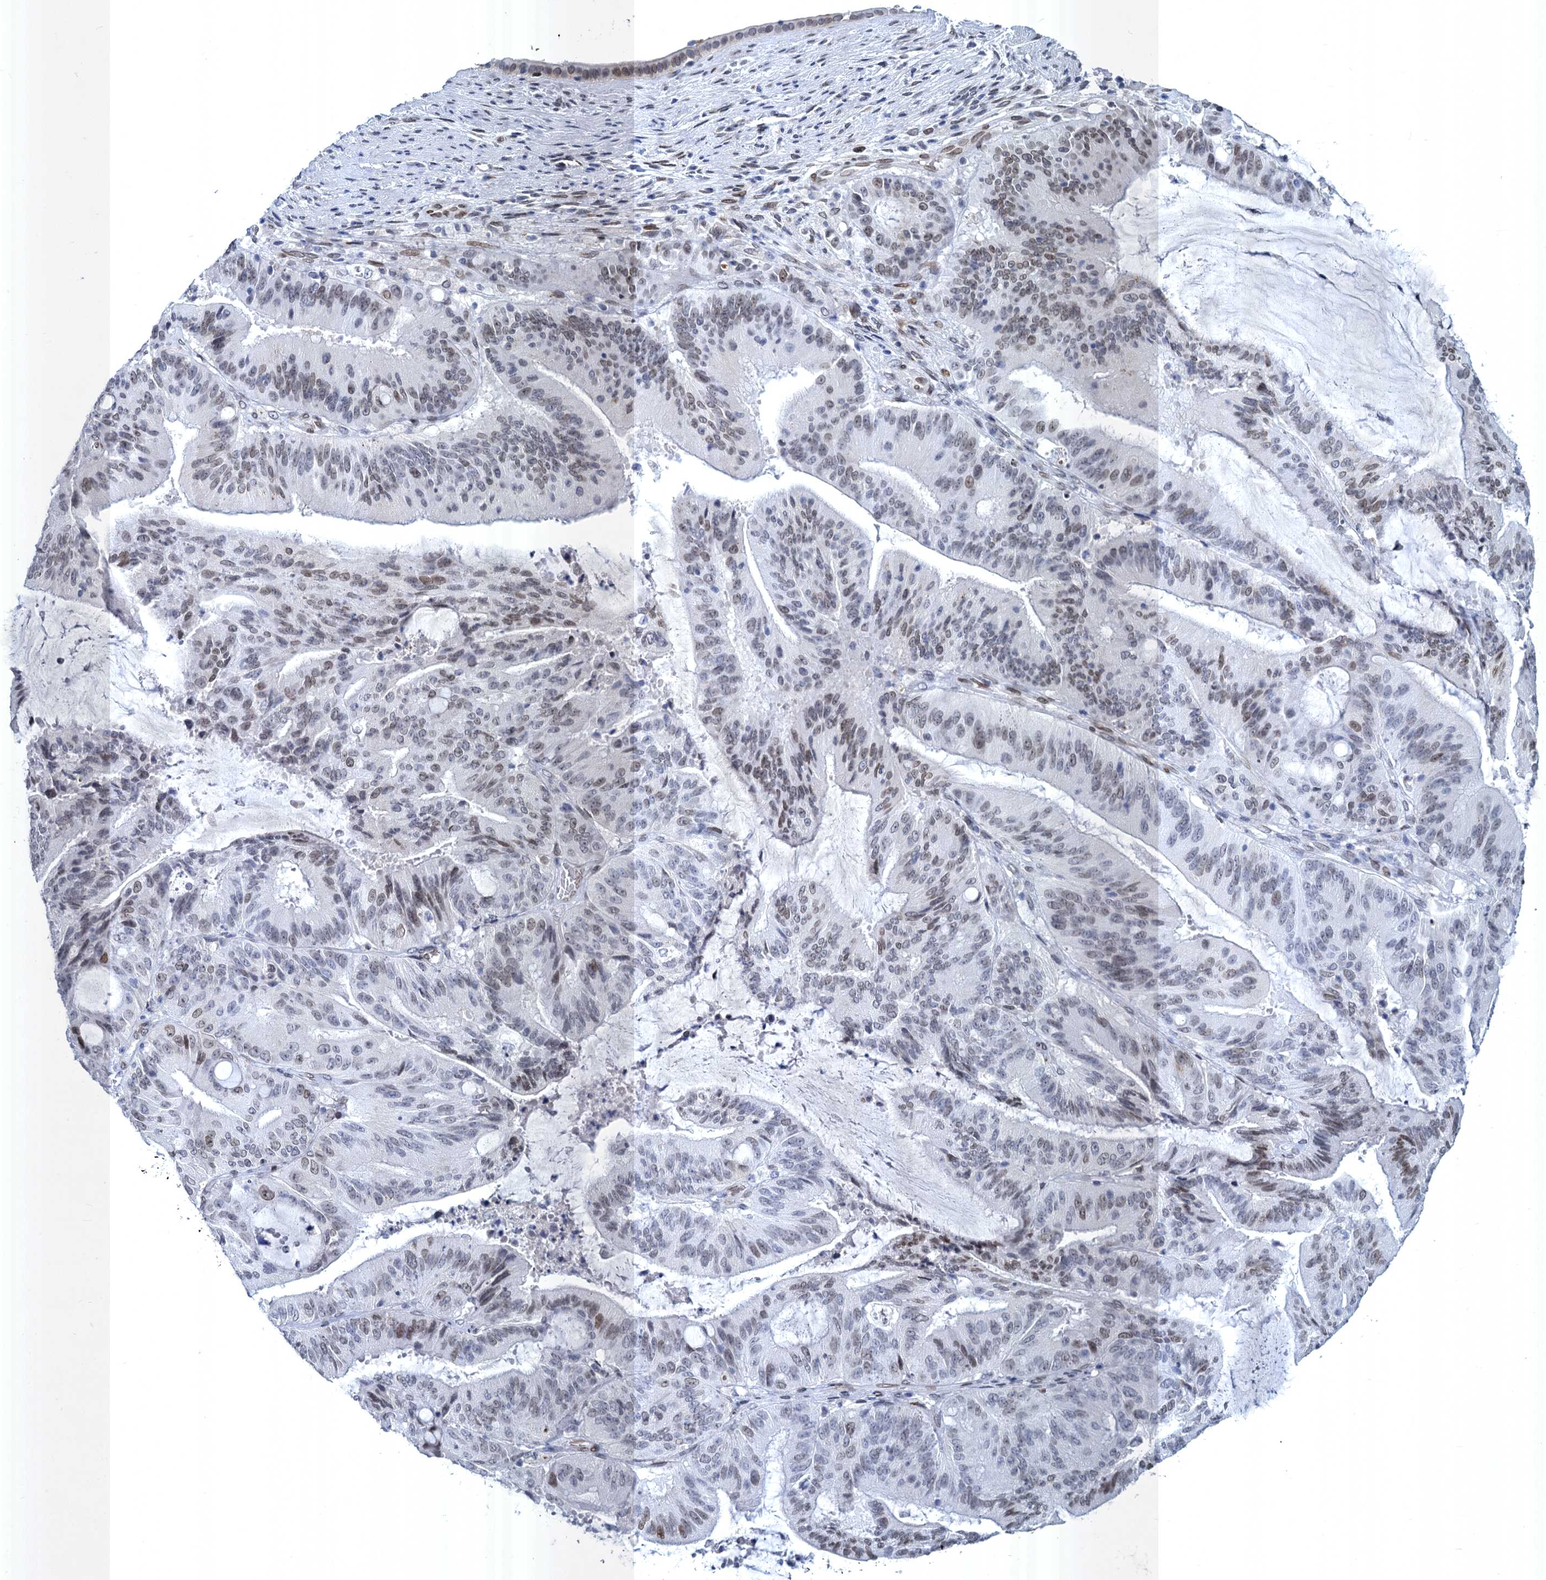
{"staining": {"intensity": "moderate", "quantity": "25%-75%", "location": "nuclear"}, "tissue": "liver cancer", "cell_type": "Tumor cells", "image_type": "cancer", "snomed": [{"axis": "morphology", "description": "Normal tissue, NOS"}, {"axis": "morphology", "description": "Cholangiocarcinoma"}, {"axis": "topography", "description": "Liver"}, {"axis": "topography", "description": "Peripheral nerve tissue"}], "caption": "High-power microscopy captured an IHC photomicrograph of cholangiocarcinoma (liver), revealing moderate nuclear expression in about 25%-75% of tumor cells. (DAB (3,3'-diaminobenzidine) = brown stain, brightfield microscopy at high magnification).", "gene": "PRSS35", "patient": {"sex": "female", "age": 73}}